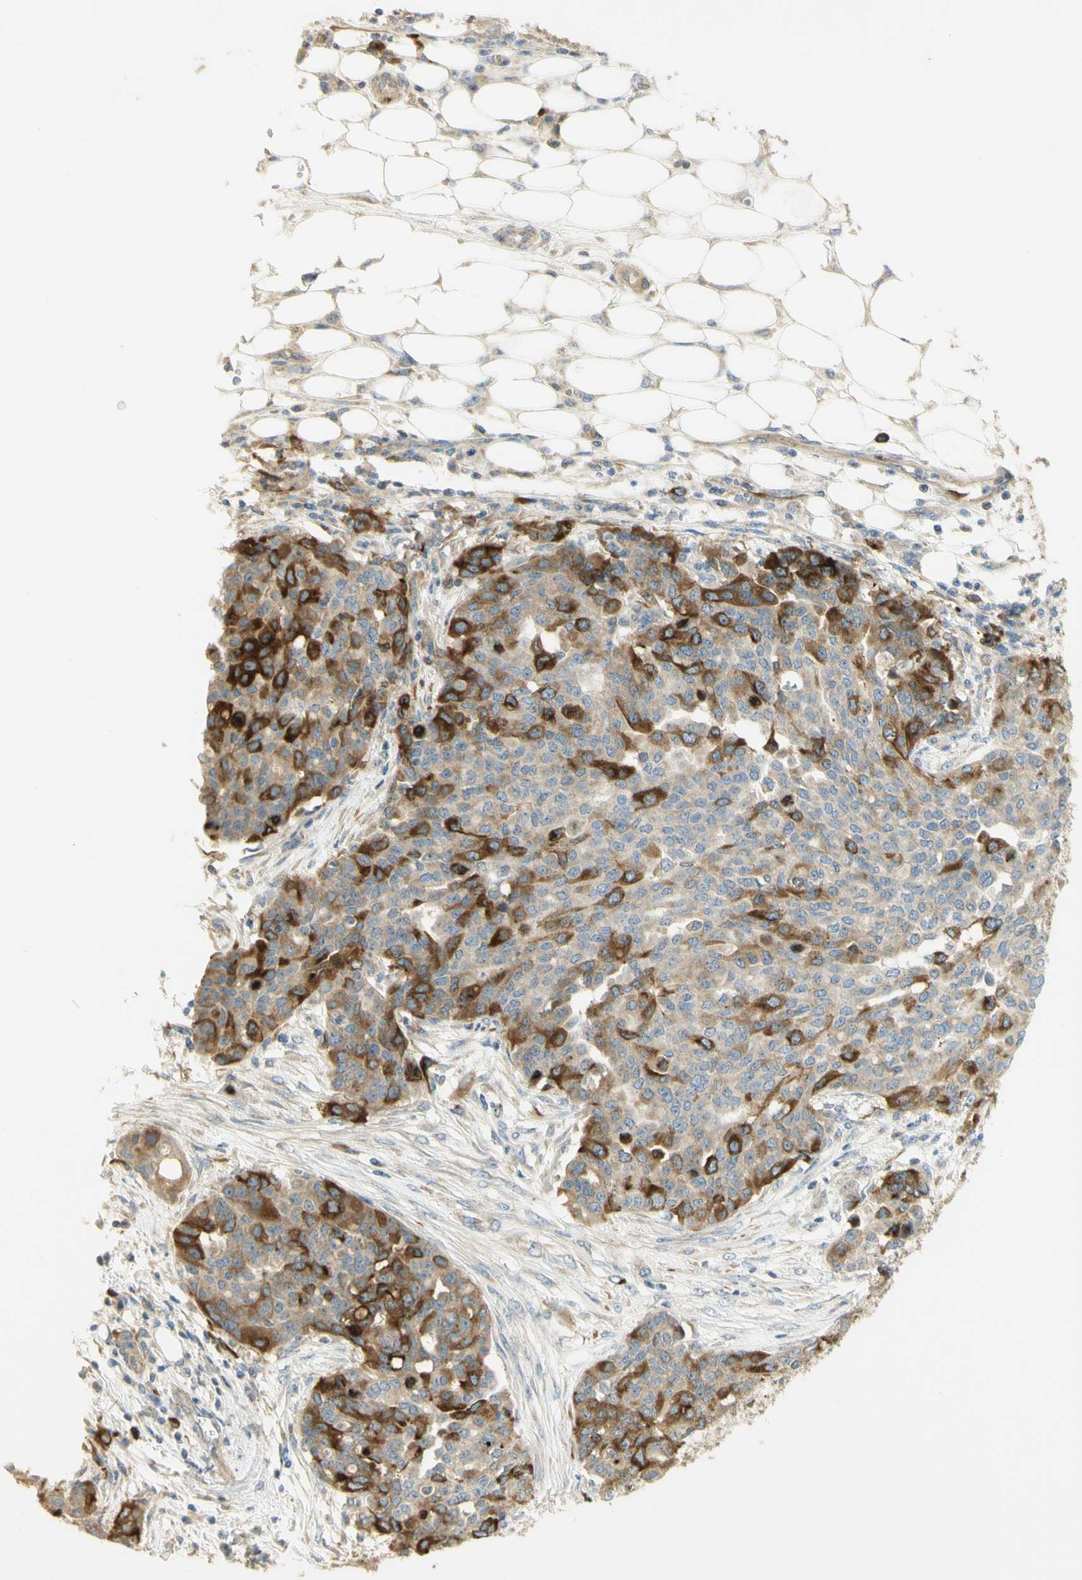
{"staining": {"intensity": "strong", "quantity": ">75%", "location": "cytoplasmic/membranous"}, "tissue": "ovarian cancer", "cell_type": "Tumor cells", "image_type": "cancer", "snomed": [{"axis": "morphology", "description": "Cystadenocarcinoma, serous, NOS"}, {"axis": "topography", "description": "Soft tissue"}, {"axis": "topography", "description": "Ovary"}], "caption": "The immunohistochemical stain shows strong cytoplasmic/membranous expression in tumor cells of ovarian cancer tissue.", "gene": "KIF11", "patient": {"sex": "female", "age": 57}}